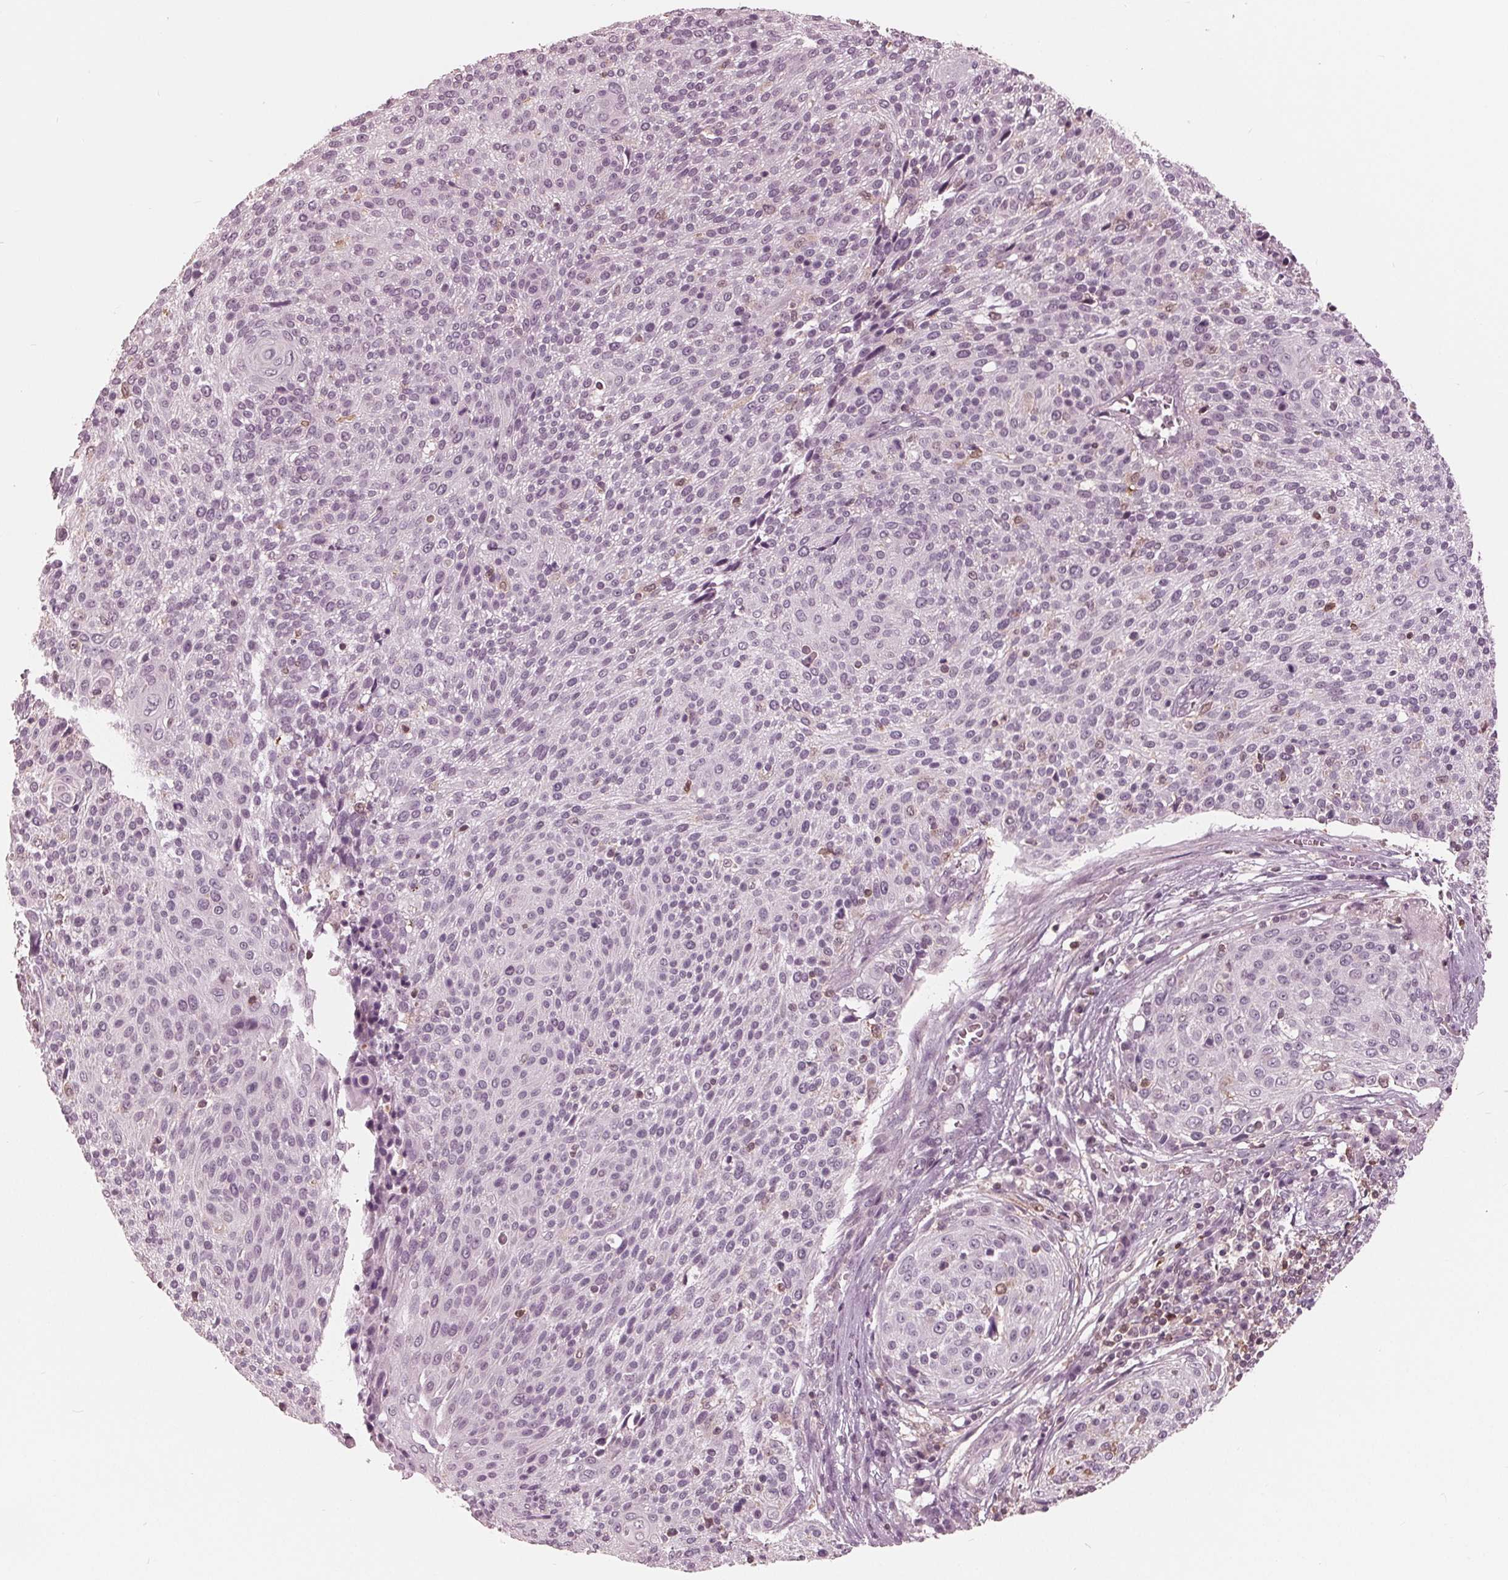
{"staining": {"intensity": "negative", "quantity": "none", "location": "none"}, "tissue": "cervical cancer", "cell_type": "Tumor cells", "image_type": "cancer", "snomed": [{"axis": "morphology", "description": "Squamous cell carcinoma, NOS"}, {"axis": "topography", "description": "Cervix"}], "caption": "Immunohistochemical staining of human cervical cancer (squamous cell carcinoma) reveals no significant staining in tumor cells. The staining is performed using DAB brown chromogen with nuclei counter-stained in using hematoxylin.", "gene": "ING3", "patient": {"sex": "female", "age": 31}}